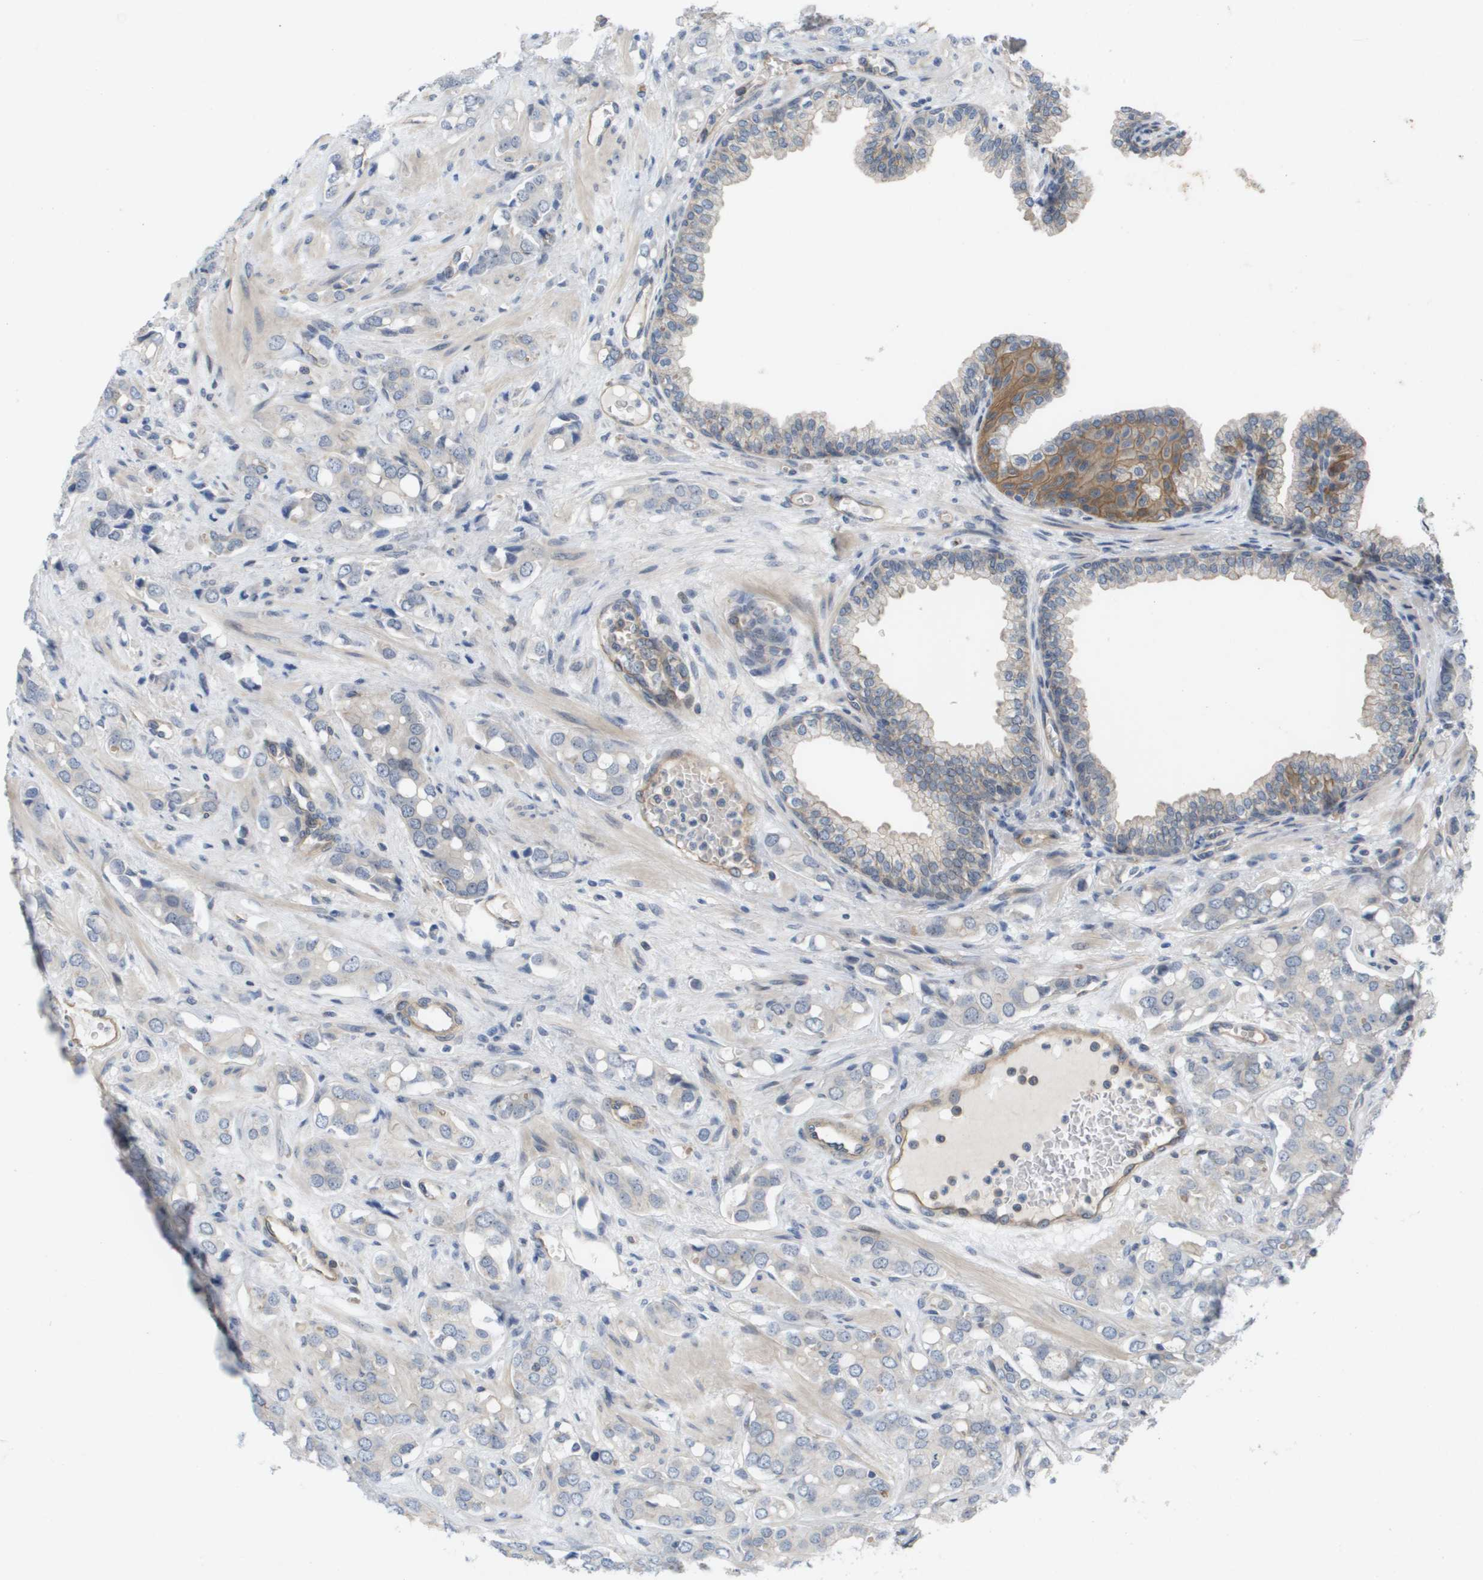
{"staining": {"intensity": "negative", "quantity": "none", "location": "none"}, "tissue": "prostate cancer", "cell_type": "Tumor cells", "image_type": "cancer", "snomed": [{"axis": "morphology", "description": "Adenocarcinoma, High grade"}, {"axis": "topography", "description": "Prostate"}], "caption": "The image demonstrates no staining of tumor cells in adenocarcinoma (high-grade) (prostate). (DAB (3,3'-diaminobenzidine) immunohistochemistry (IHC) visualized using brightfield microscopy, high magnification).", "gene": "MTARC2", "patient": {"sex": "male", "age": 52}}